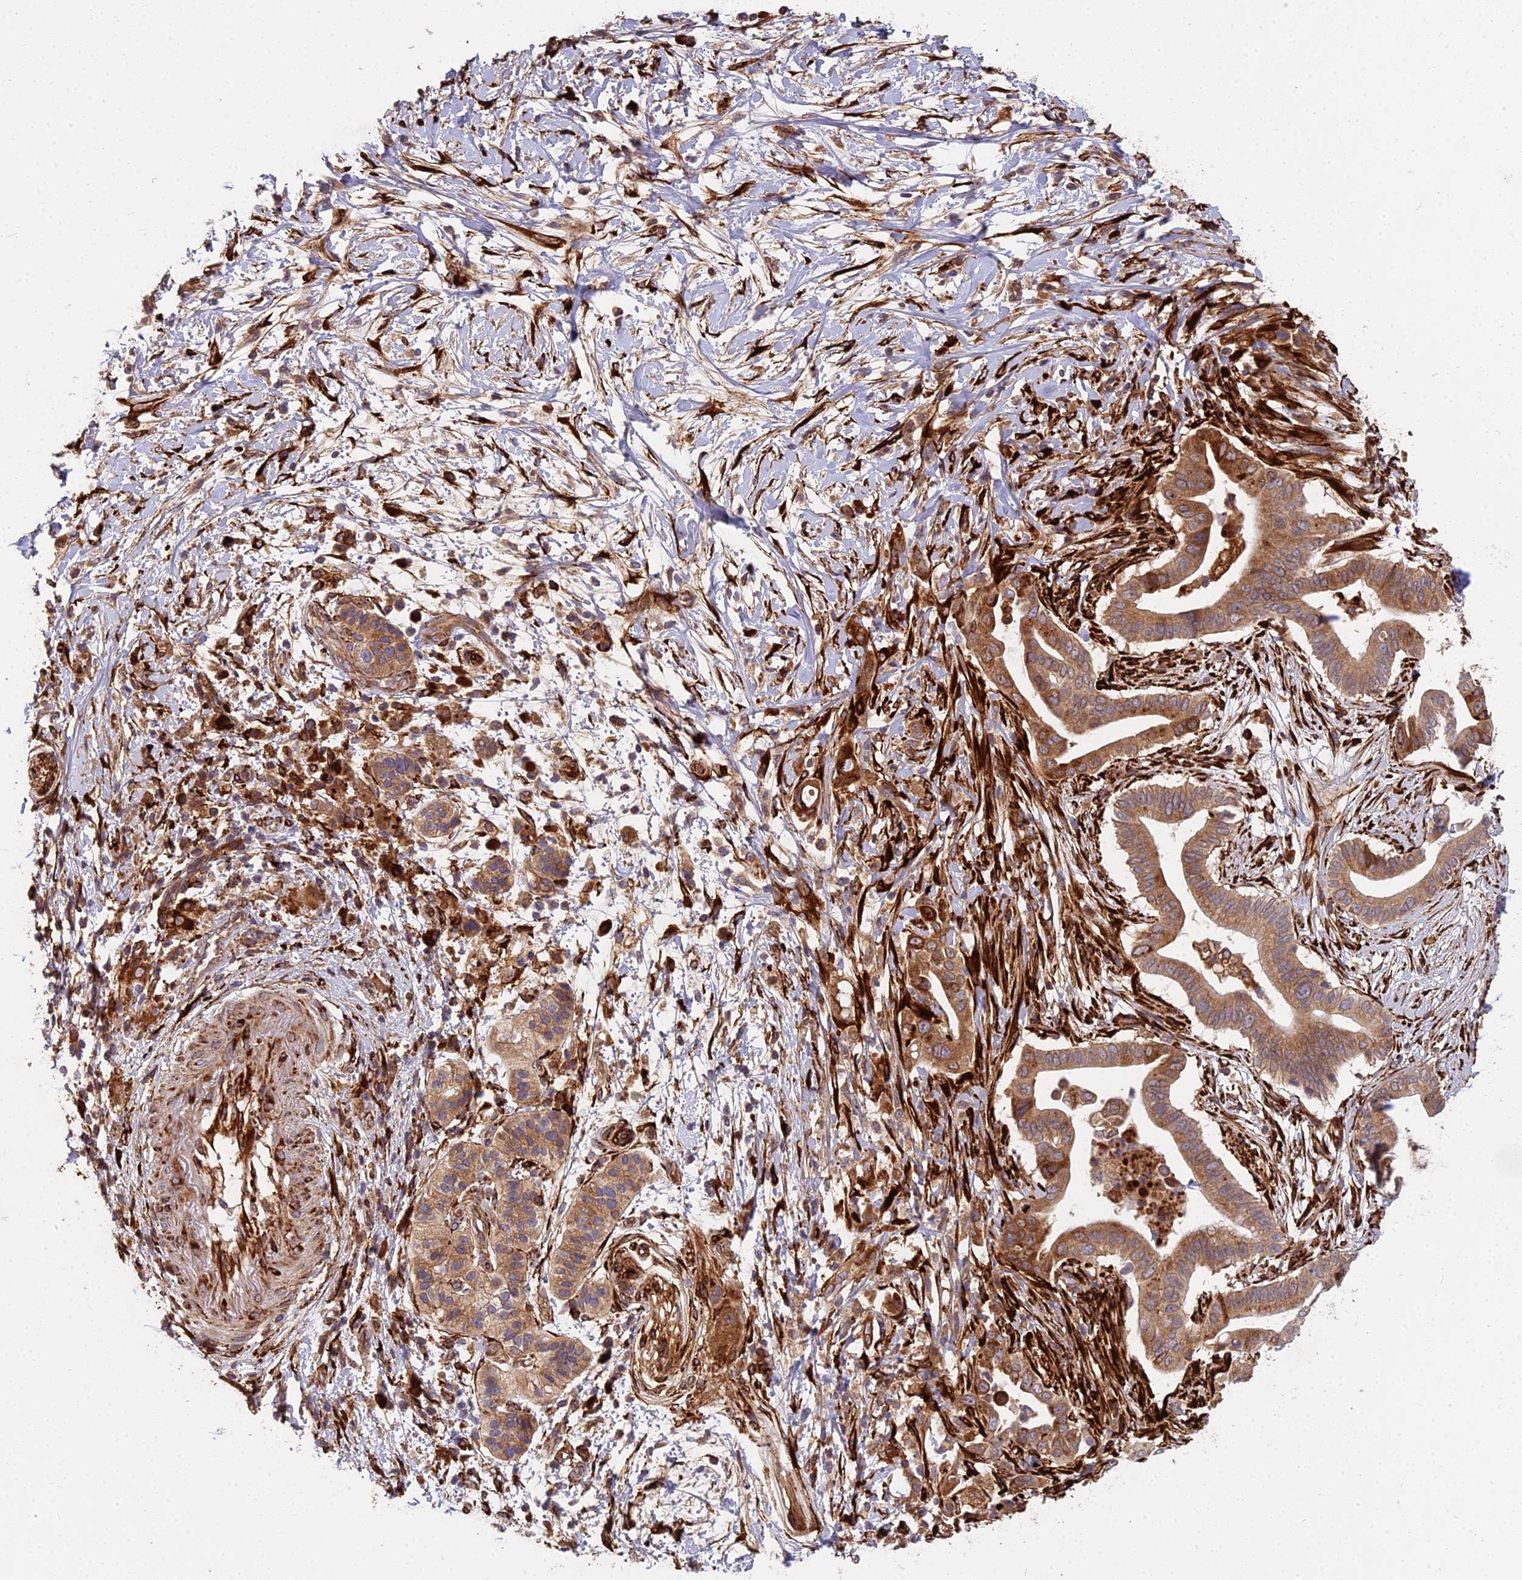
{"staining": {"intensity": "strong", "quantity": ">75%", "location": "cytoplasmic/membranous"}, "tissue": "pancreatic cancer", "cell_type": "Tumor cells", "image_type": "cancer", "snomed": [{"axis": "morphology", "description": "Adenocarcinoma, NOS"}, {"axis": "topography", "description": "Pancreas"}], "caption": "Adenocarcinoma (pancreatic) was stained to show a protein in brown. There is high levels of strong cytoplasmic/membranous staining in about >75% of tumor cells.", "gene": "NDUFAF7", "patient": {"sex": "male", "age": 68}}